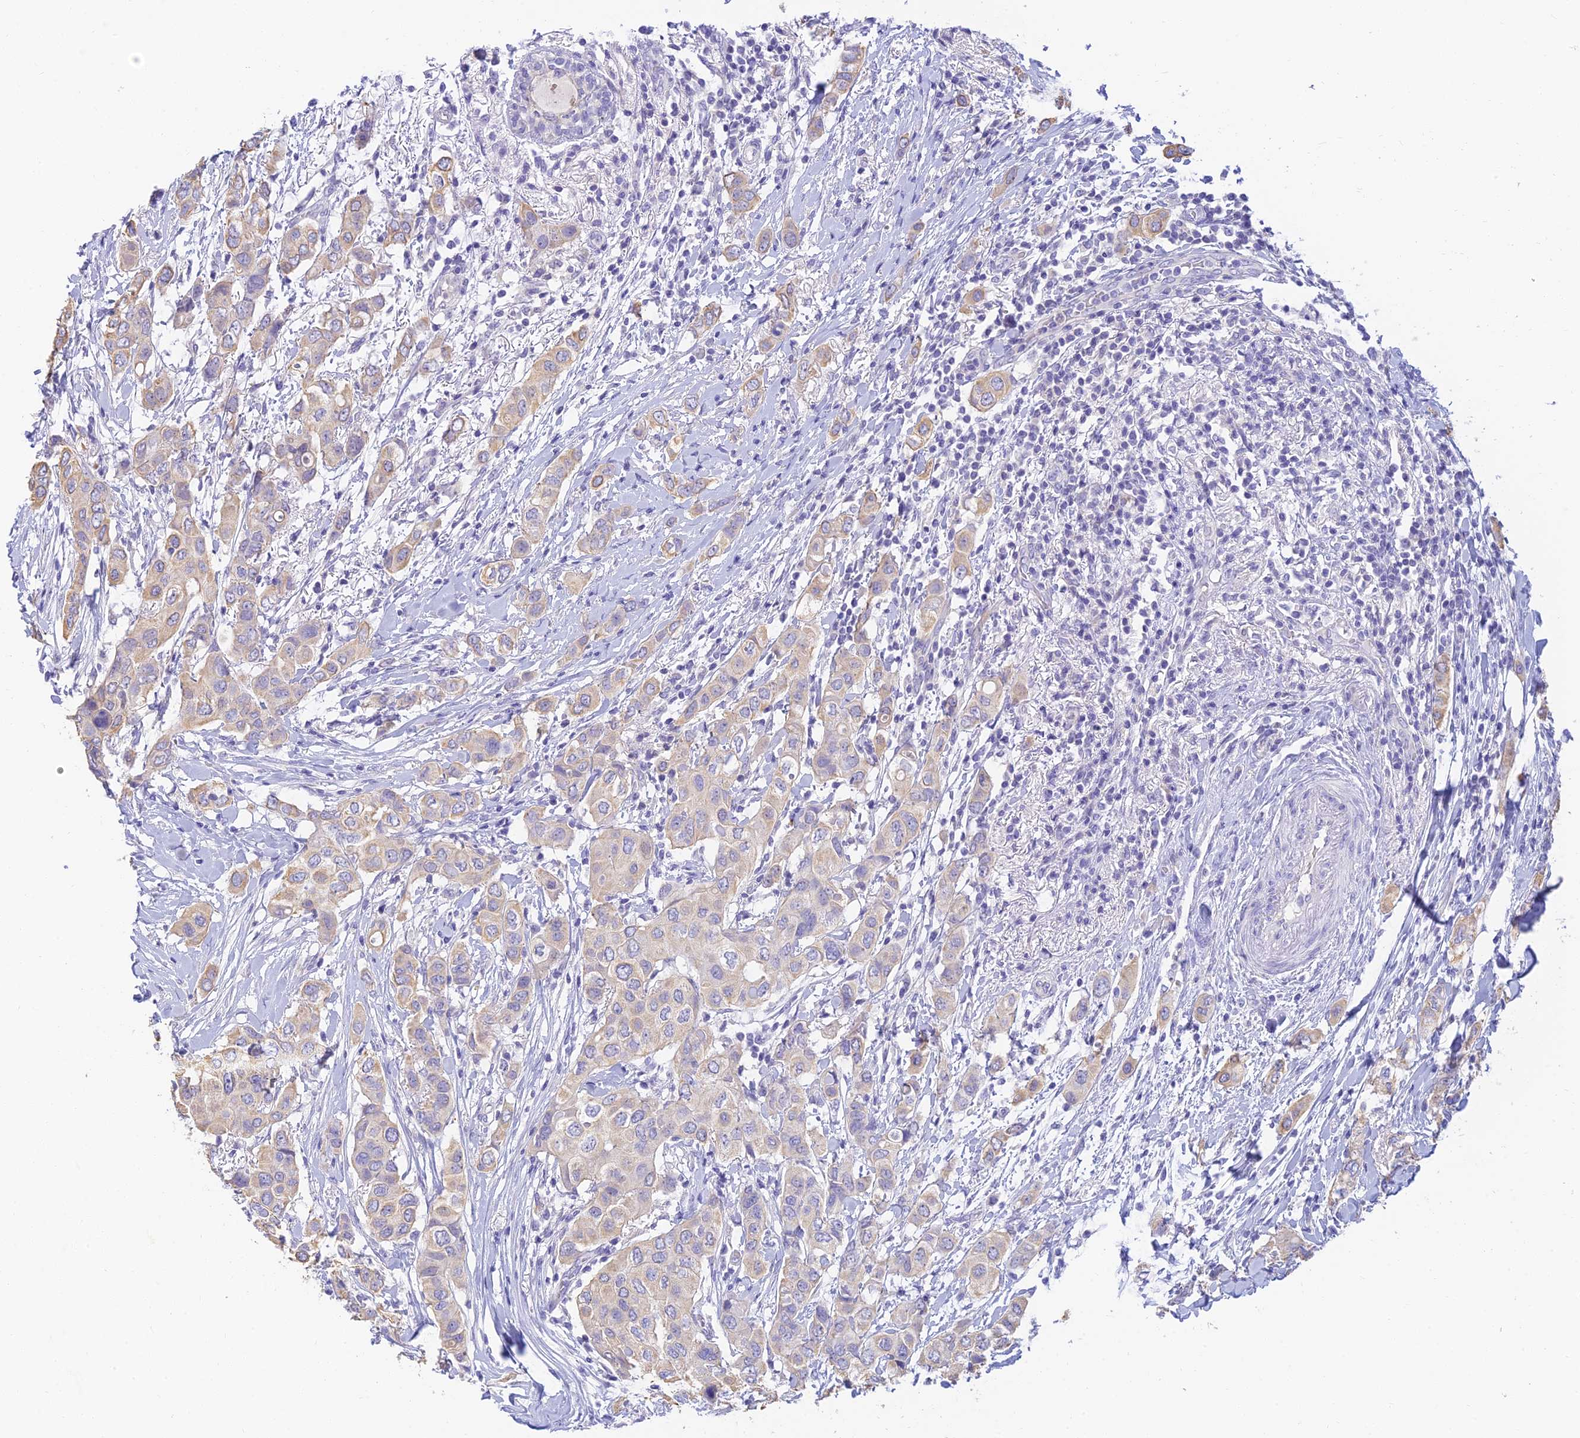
{"staining": {"intensity": "weak", "quantity": ">75%", "location": "cytoplasmic/membranous"}, "tissue": "breast cancer", "cell_type": "Tumor cells", "image_type": "cancer", "snomed": [{"axis": "morphology", "description": "Lobular carcinoma"}, {"axis": "topography", "description": "Breast"}], "caption": "Approximately >75% of tumor cells in human breast lobular carcinoma display weak cytoplasmic/membranous protein positivity as visualized by brown immunohistochemical staining.", "gene": "INTS13", "patient": {"sex": "female", "age": 51}}